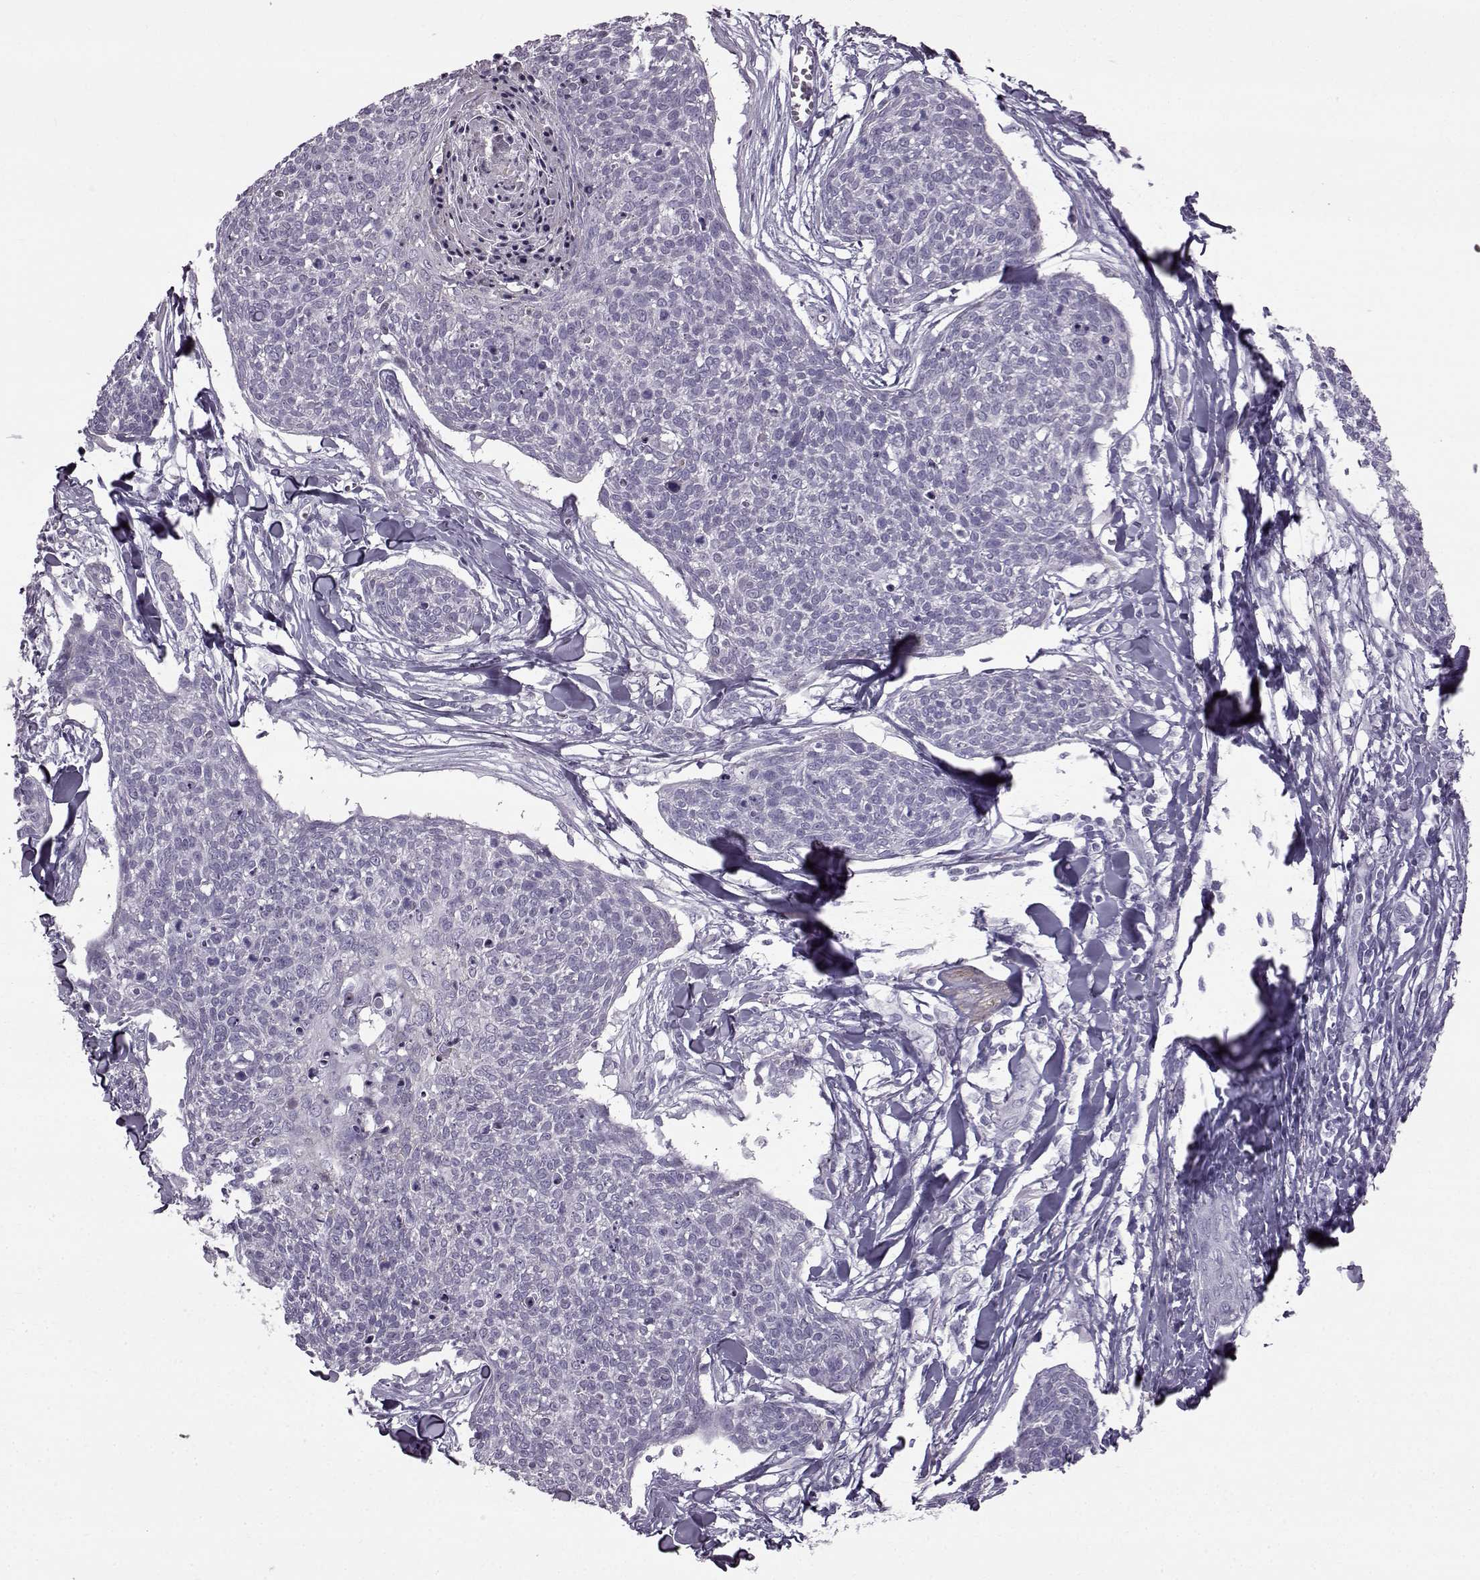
{"staining": {"intensity": "negative", "quantity": "none", "location": "none"}, "tissue": "skin cancer", "cell_type": "Tumor cells", "image_type": "cancer", "snomed": [{"axis": "morphology", "description": "Squamous cell carcinoma, NOS"}, {"axis": "topography", "description": "Skin"}, {"axis": "topography", "description": "Vulva"}], "caption": "DAB immunohistochemical staining of skin cancer shows no significant staining in tumor cells. The staining was performed using DAB (3,3'-diaminobenzidine) to visualize the protein expression in brown, while the nuclei were stained in blue with hematoxylin (Magnification: 20x).", "gene": "SLC28A2", "patient": {"sex": "female", "age": 75}}